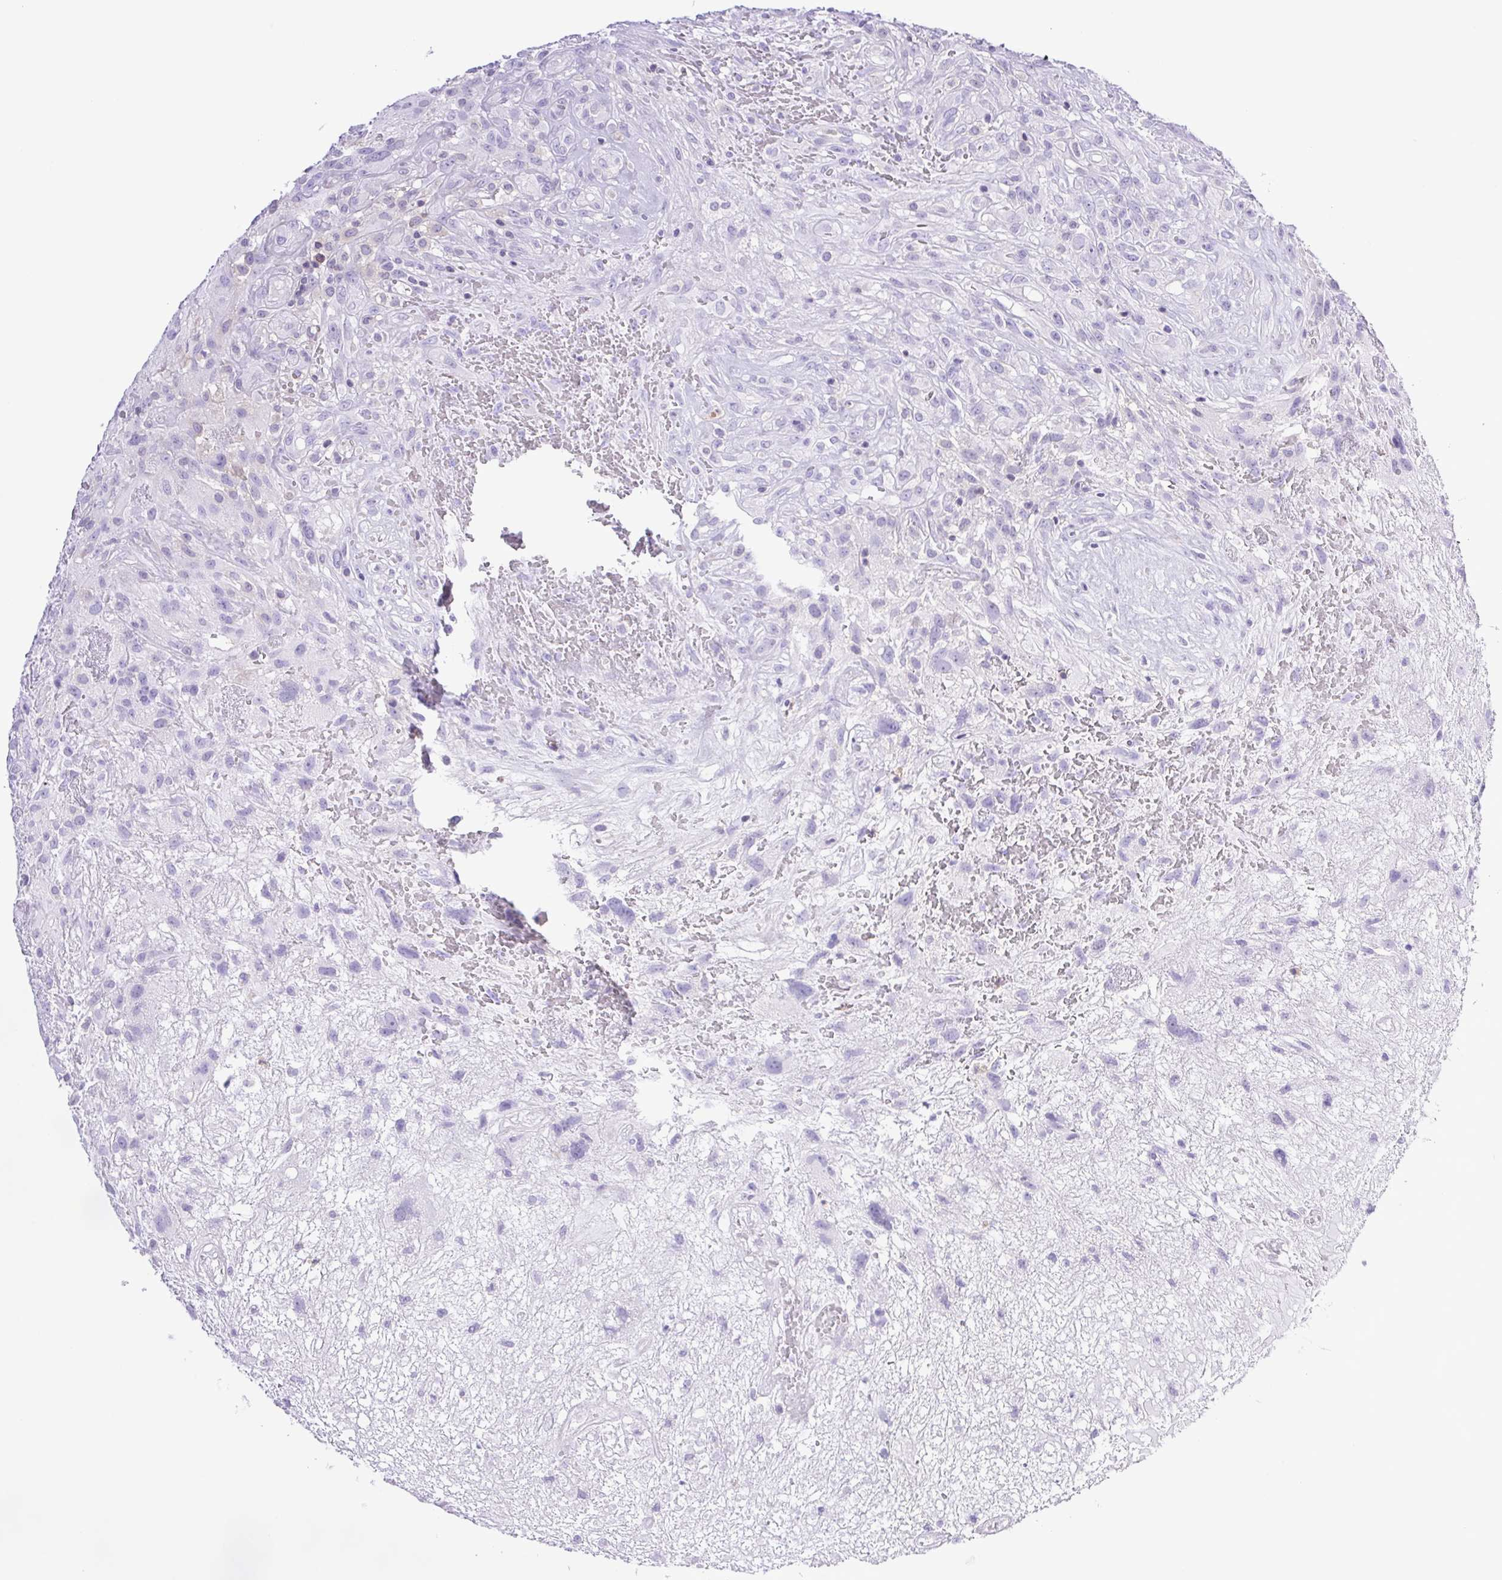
{"staining": {"intensity": "negative", "quantity": "none", "location": "none"}, "tissue": "glioma", "cell_type": "Tumor cells", "image_type": "cancer", "snomed": [{"axis": "morphology", "description": "Glioma, malignant, High grade"}, {"axis": "topography", "description": "Brain"}], "caption": "Immunohistochemistry of glioma displays no expression in tumor cells.", "gene": "SYNPR", "patient": {"sex": "male", "age": 46}}